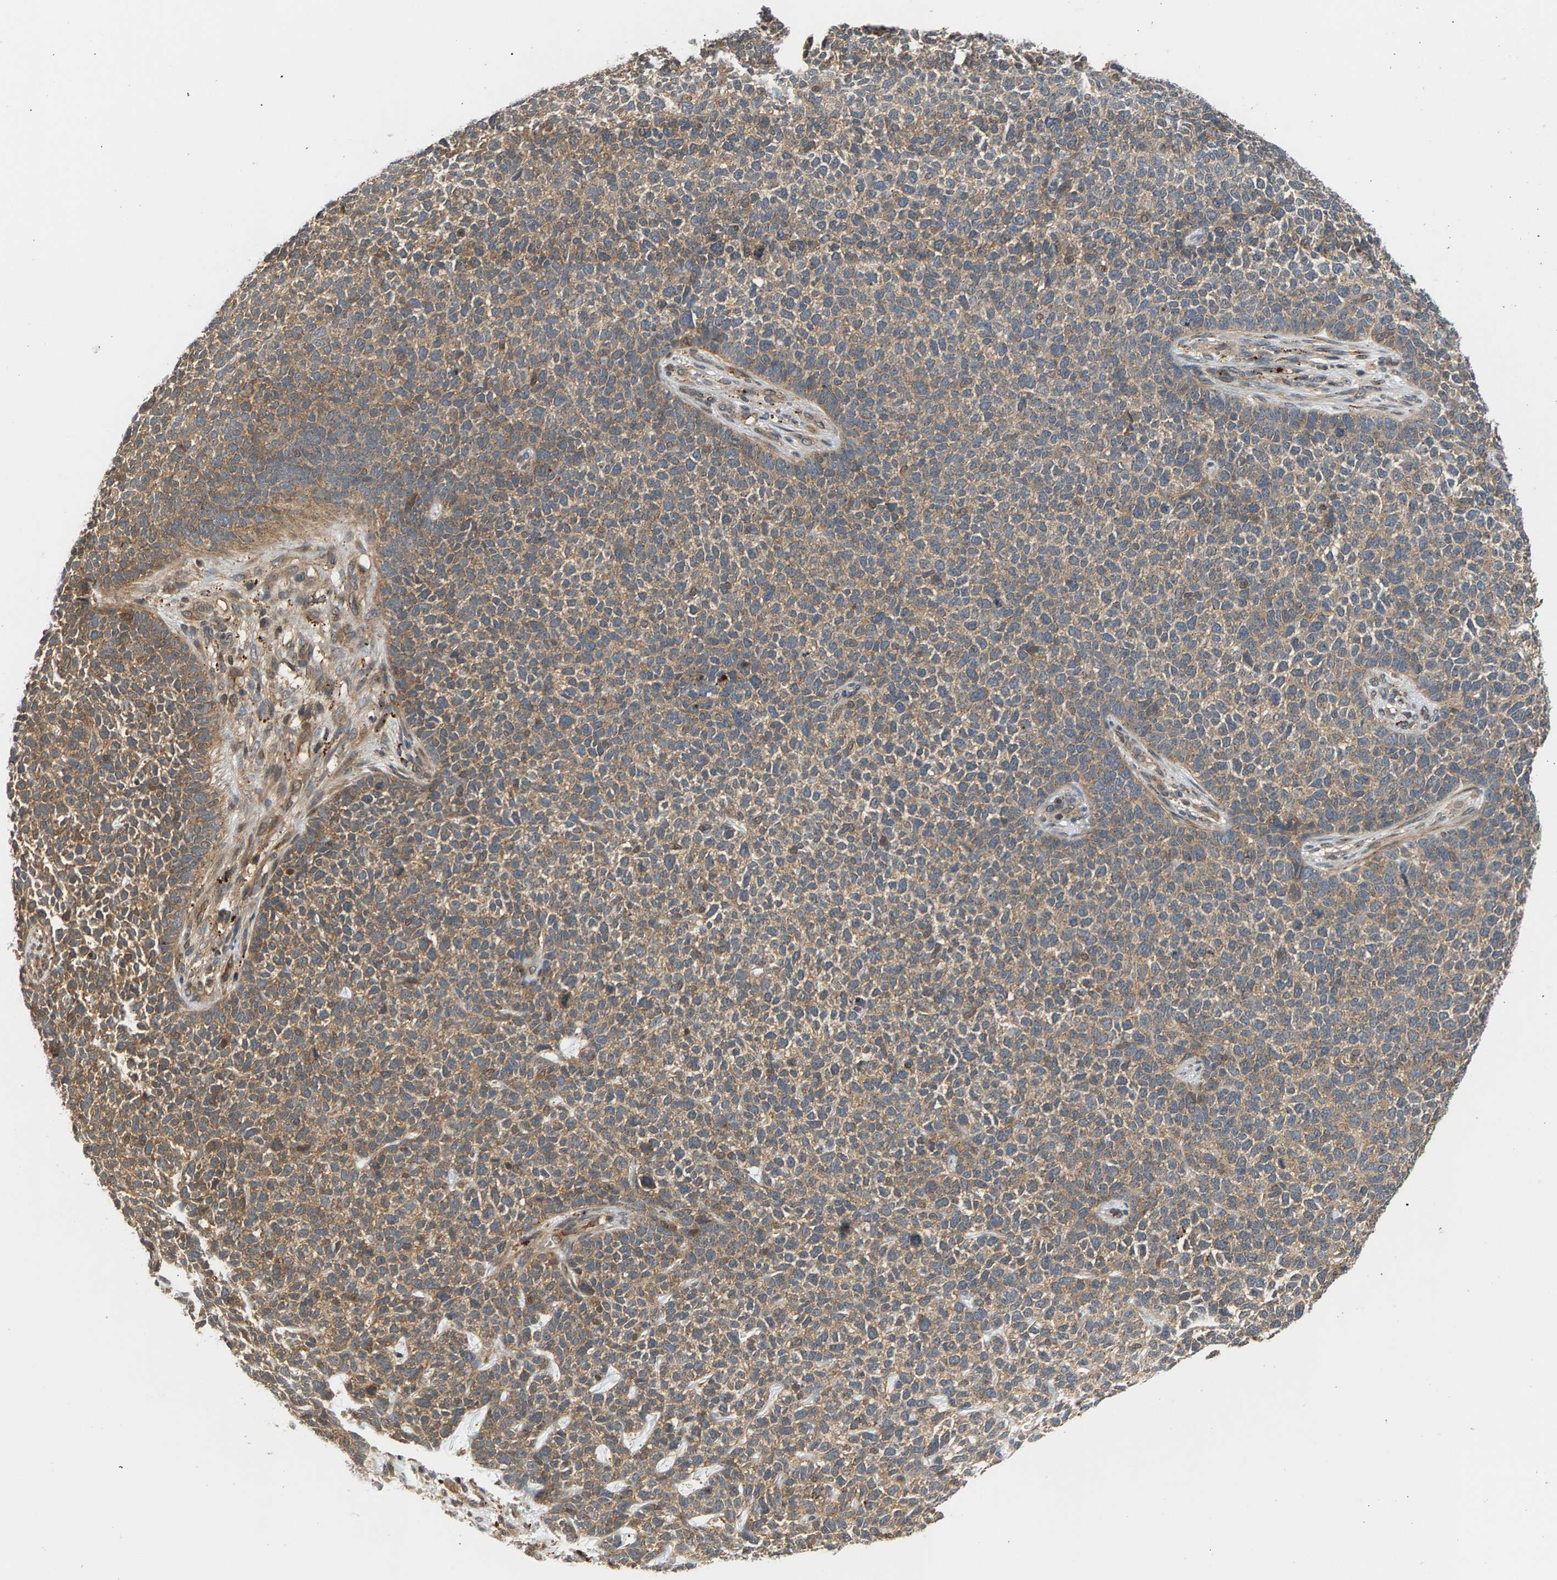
{"staining": {"intensity": "moderate", "quantity": ">75%", "location": "cytoplasmic/membranous"}, "tissue": "skin cancer", "cell_type": "Tumor cells", "image_type": "cancer", "snomed": [{"axis": "morphology", "description": "Basal cell carcinoma"}, {"axis": "topography", "description": "Skin"}], "caption": "This photomicrograph shows skin basal cell carcinoma stained with IHC to label a protein in brown. The cytoplasmic/membranous of tumor cells show moderate positivity for the protein. Nuclei are counter-stained blue.", "gene": "MAP2K5", "patient": {"sex": "female", "age": 84}}